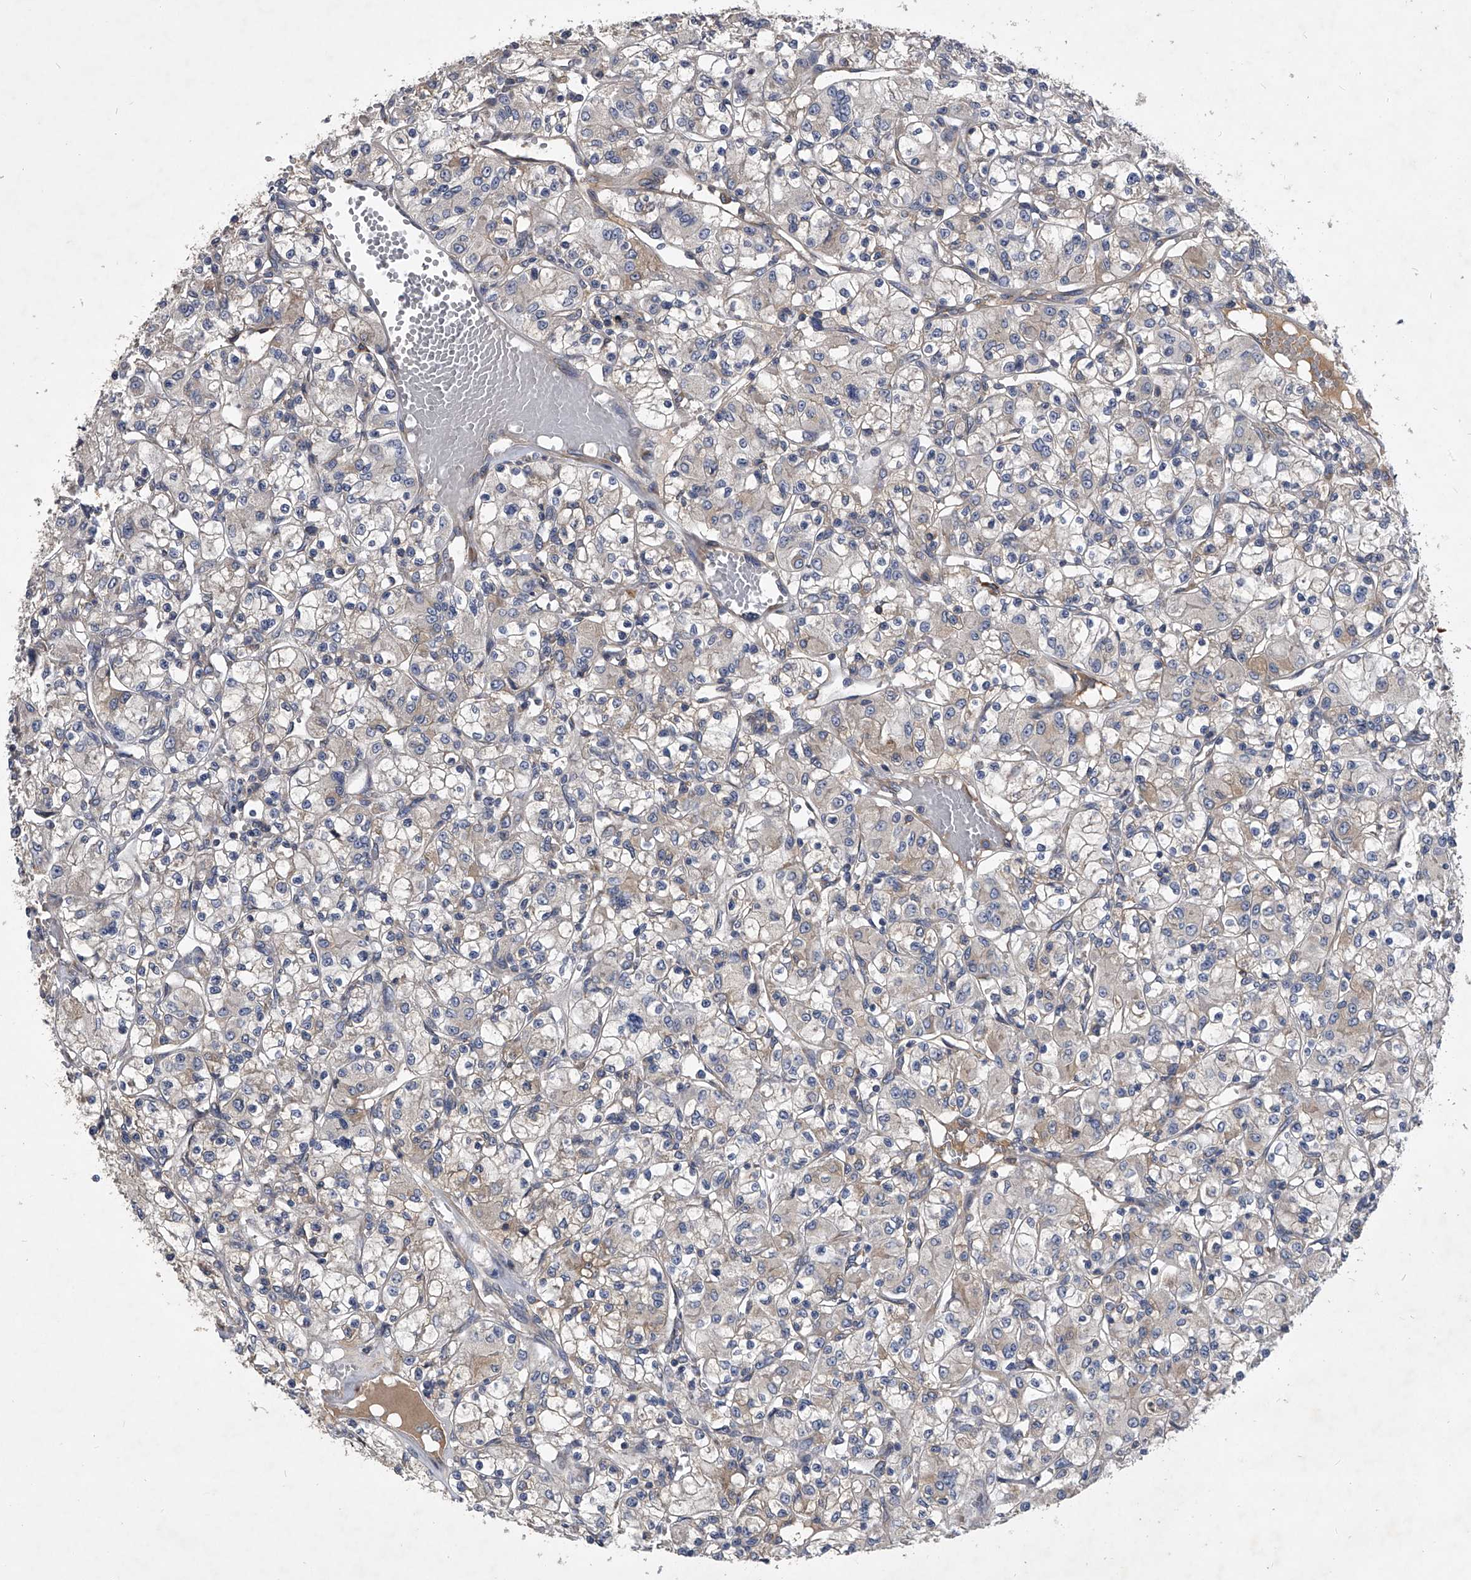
{"staining": {"intensity": "negative", "quantity": "none", "location": "none"}, "tissue": "renal cancer", "cell_type": "Tumor cells", "image_type": "cancer", "snomed": [{"axis": "morphology", "description": "Adenocarcinoma, NOS"}, {"axis": "topography", "description": "Kidney"}], "caption": "Image shows no protein positivity in tumor cells of adenocarcinoma (renal) tissue.", "gene": "CCR4", "patient": {"sex": "female", "age": 59}}